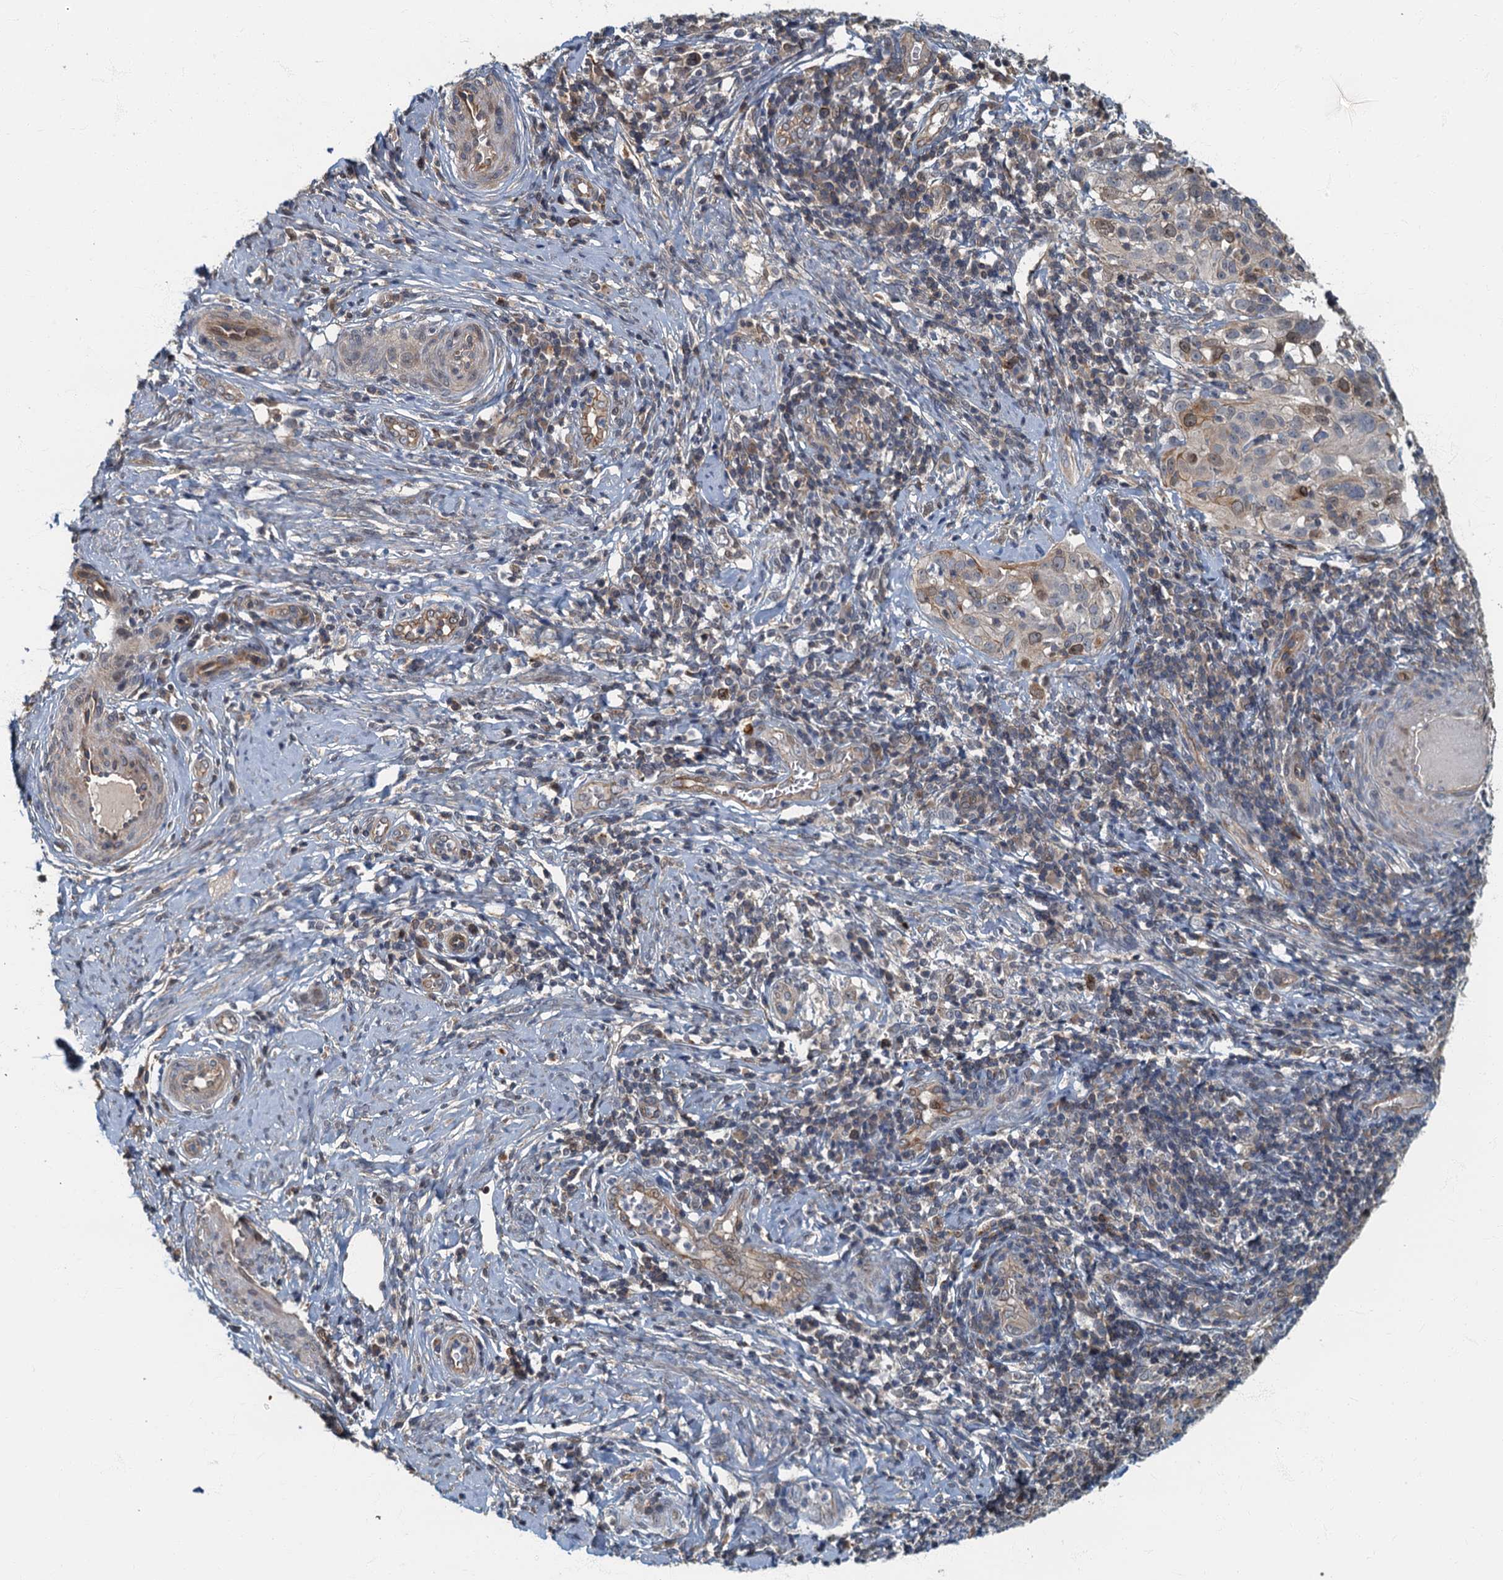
{"staining": {"intensity": "weak", "quantity": "25%-75%", "location": "cytoplasmic/membranous"}, "tissue": "cervical cancer", "cell_type": "Tumor cells", "image_type": "cancer", "snomed": [{"axis": "morphology", "description": "Normal tissue, NOS"}, {"axis": "morphology", "description": "Squamous cell carcinoma, NOS"}, {"axis": "topography", "description": "Cervix"}], "caption": "Immunohistochemistry (IHC) of human cervical cancer shows low levels of weak cytoplasmic/membranous positivity in about 25%-75% of tumor cells. The protein is stained brown, and the nuclei are stained in blue (DAB IHC with brightfield microscopy, high magnification).", "gene": "CKAP2L", "patient": {"sex": "female", "age": 31}}